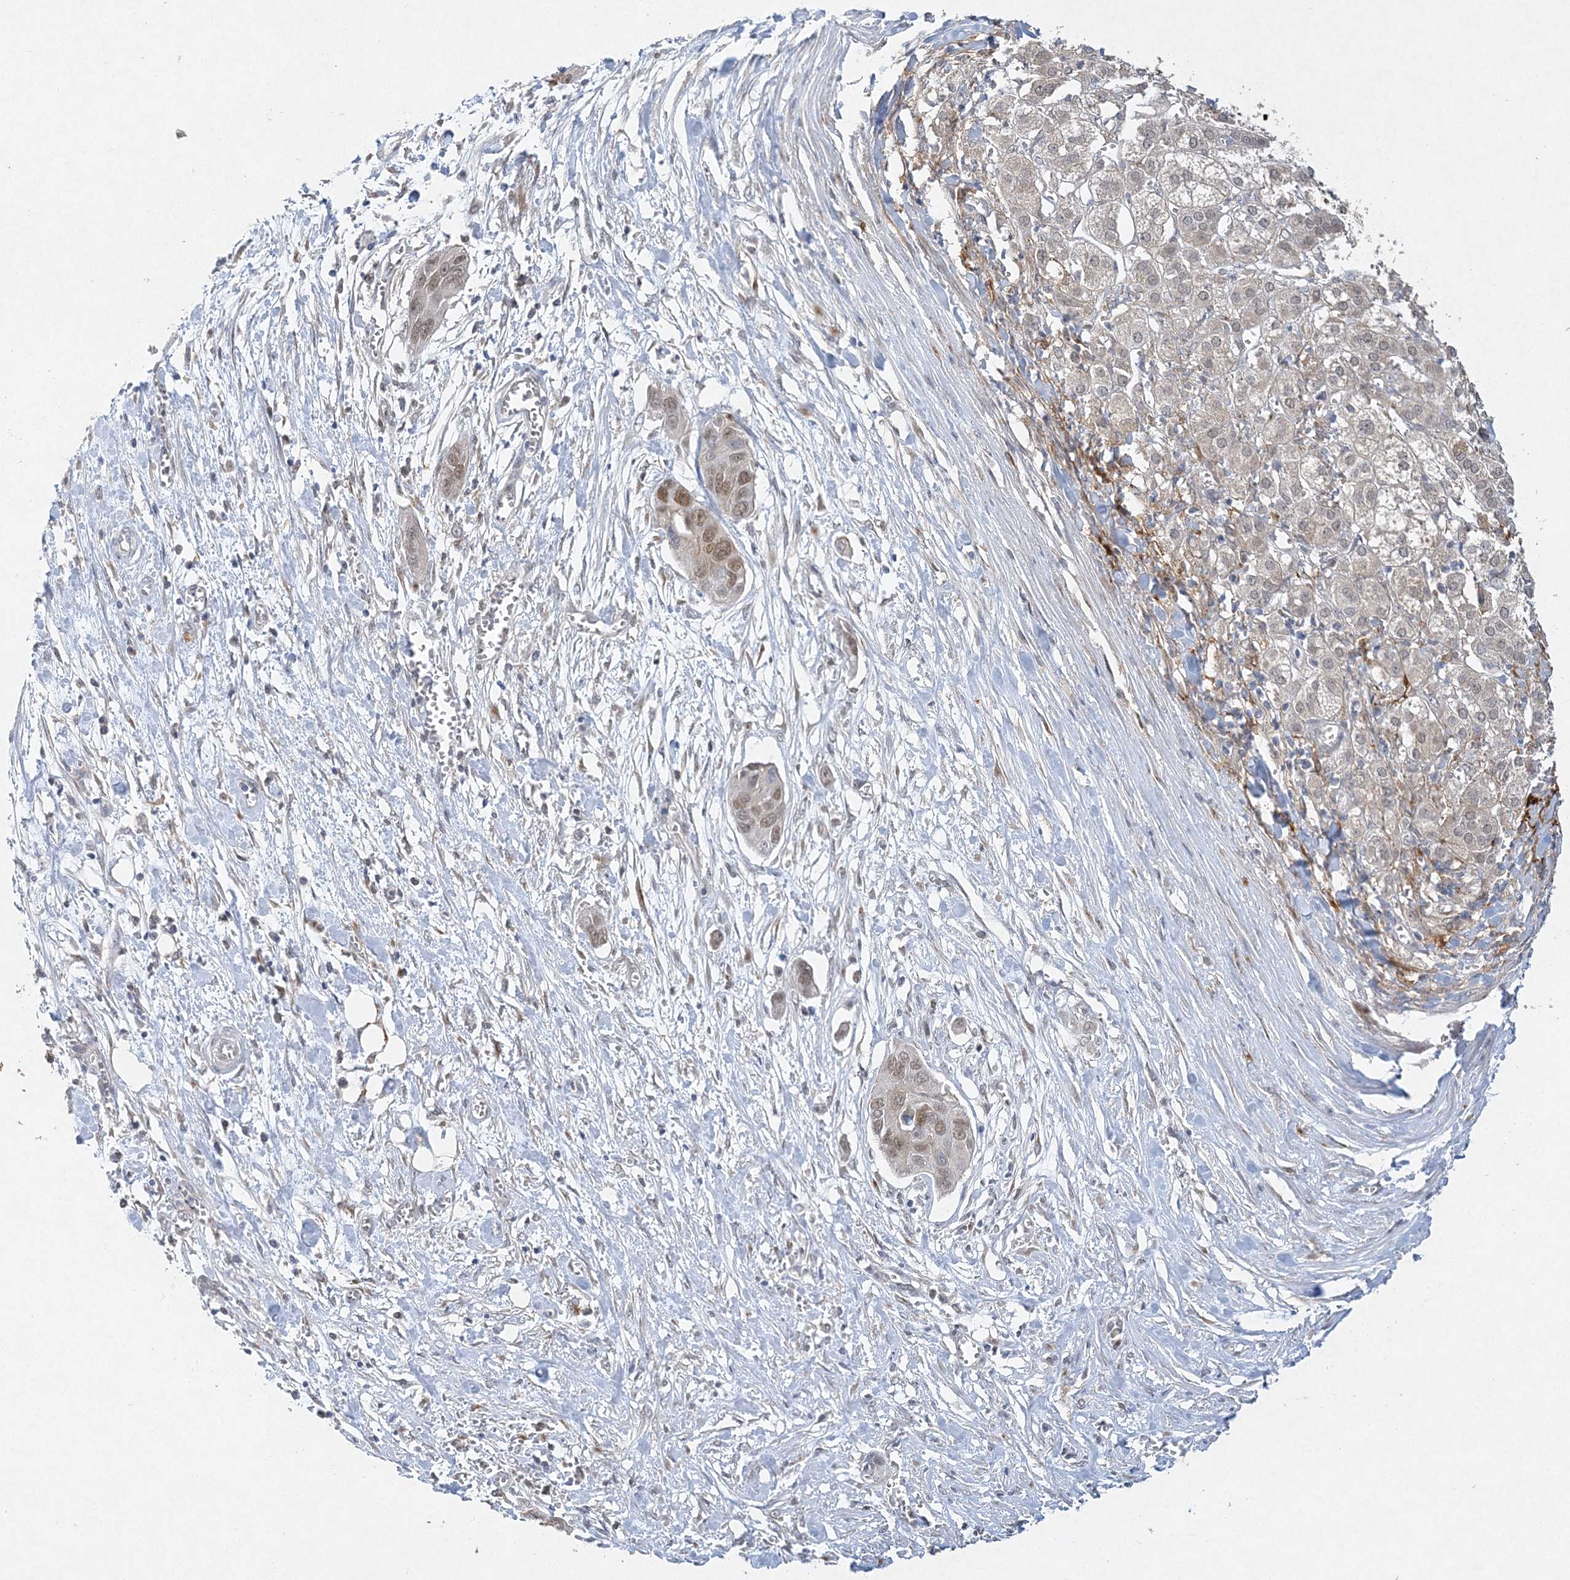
{"staining": {"intensity": "moderate", "quantity": ">75%", "location": "nuclear"}, "tissue": "pancreatic cancer", "cell_type": "Tumor cells", "image_type": "cancer", "snomed": [{"axis": "morphology", "description": "Adenocarcinoma, NOS"}, {"axis": "topography", "description": "Pancreas"}], "caption": "Moderate nuclear positivity for a protein is present in about >75% of tumor cells of adenocarcinoma (pancreatic) using immunohistochemistry.", "gene": "MAT2B", "patient": {"sex": "female", "age": 60}}